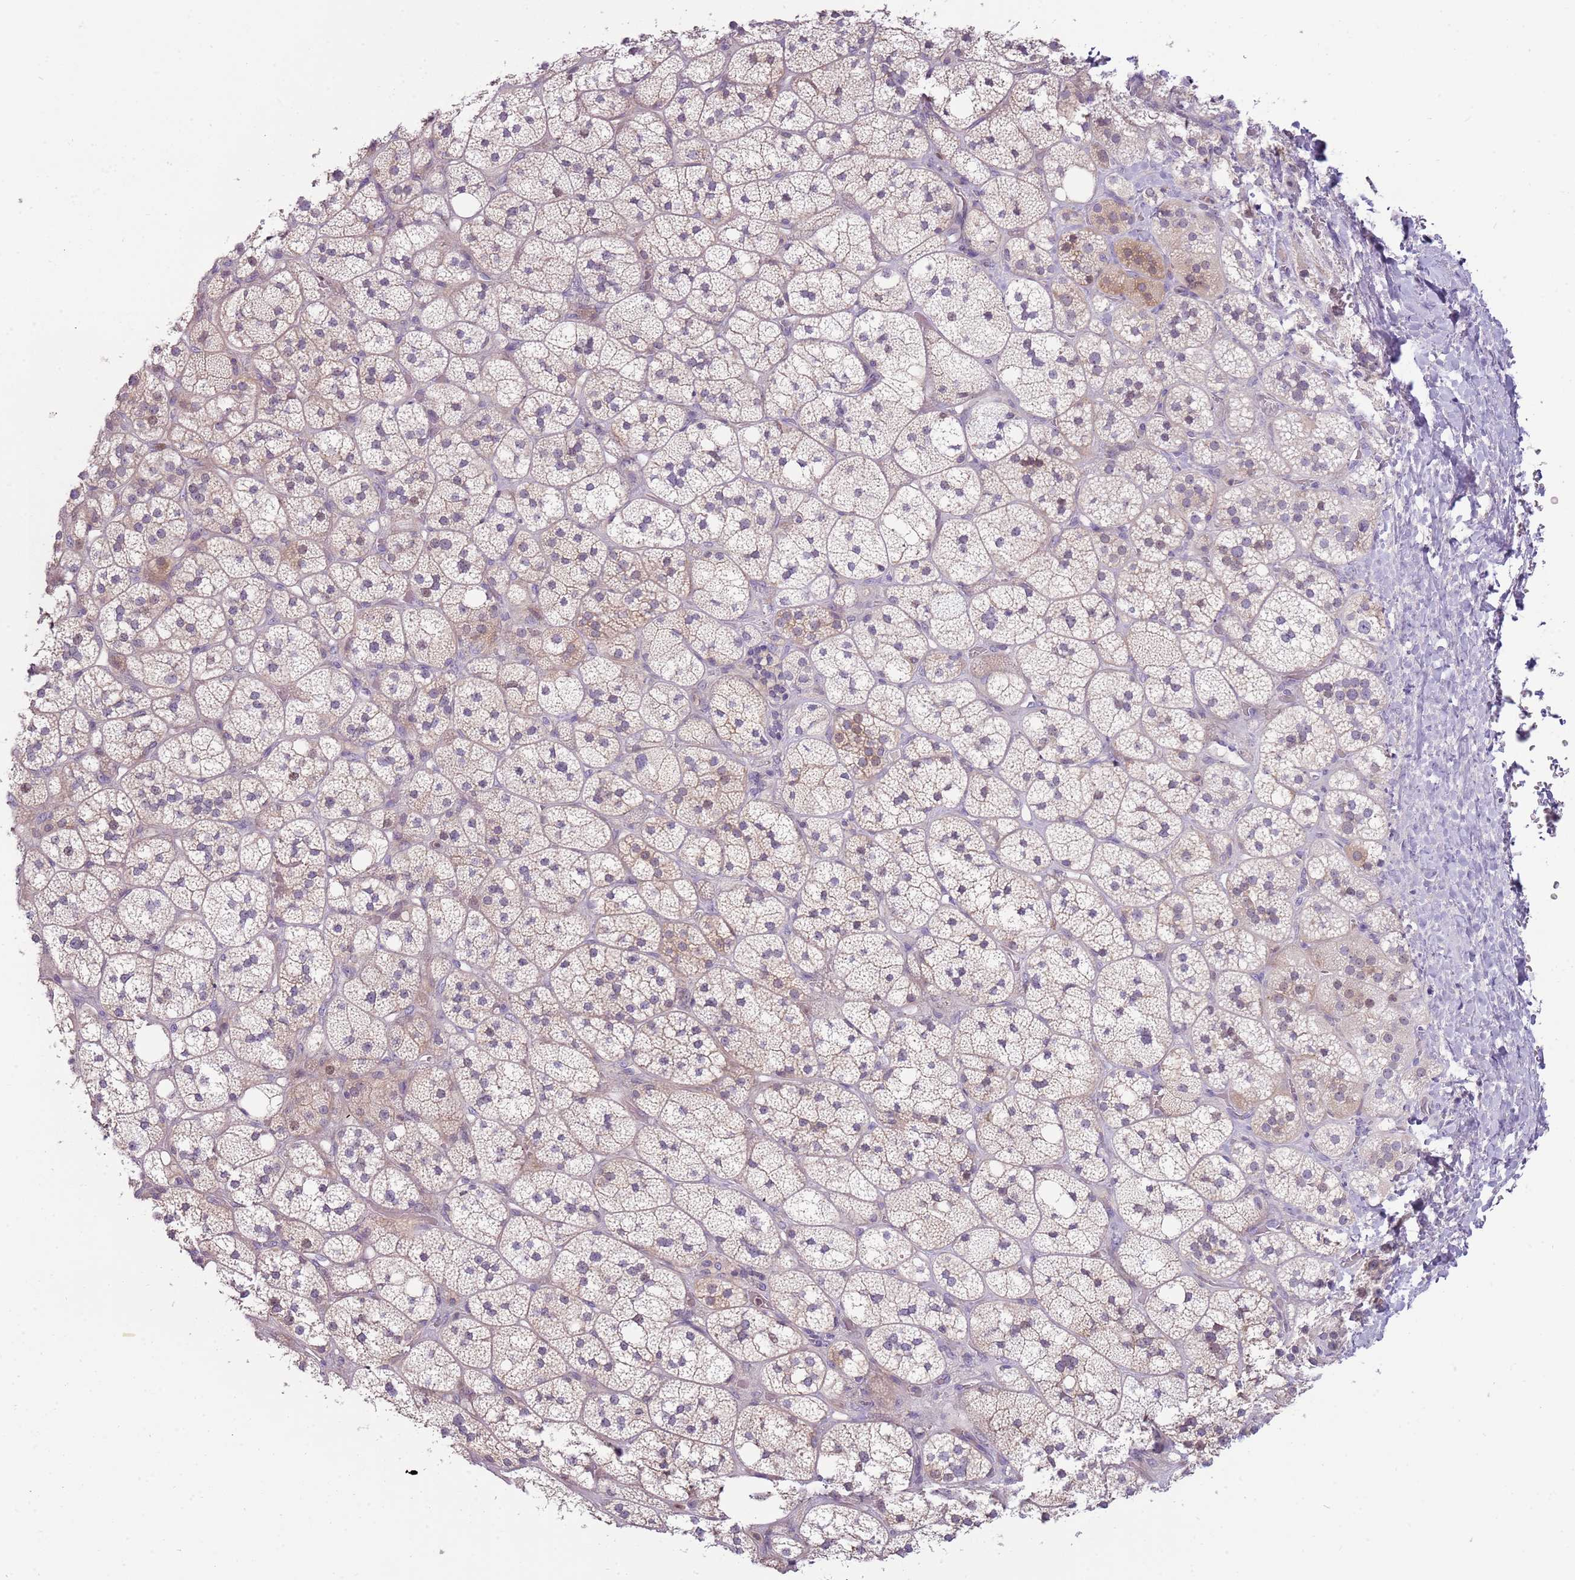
{"staining": {"intensity": "weak", "quantity": "25%-75%", "location": "cytoplasmic/membranous"}, "tissue": "adrenal gland", "cell_type": "Glandular cells", "image_type": "normal", "snomed": [{"axis": "morphology", "description": "Normal tissue, NOS"}, {"axis": "topography", "description": "Adrenal gland"}], "caption": "Immunohistochemistry image of normal human adrenal gland stained for a protein (brown), which exhibits low levels of weak cytoplasmic/membranous staining in approximately 25%-75% of glandular cells.", "gene": "ARHGAP5", "patient": {"sex": "male", "age": 61}}